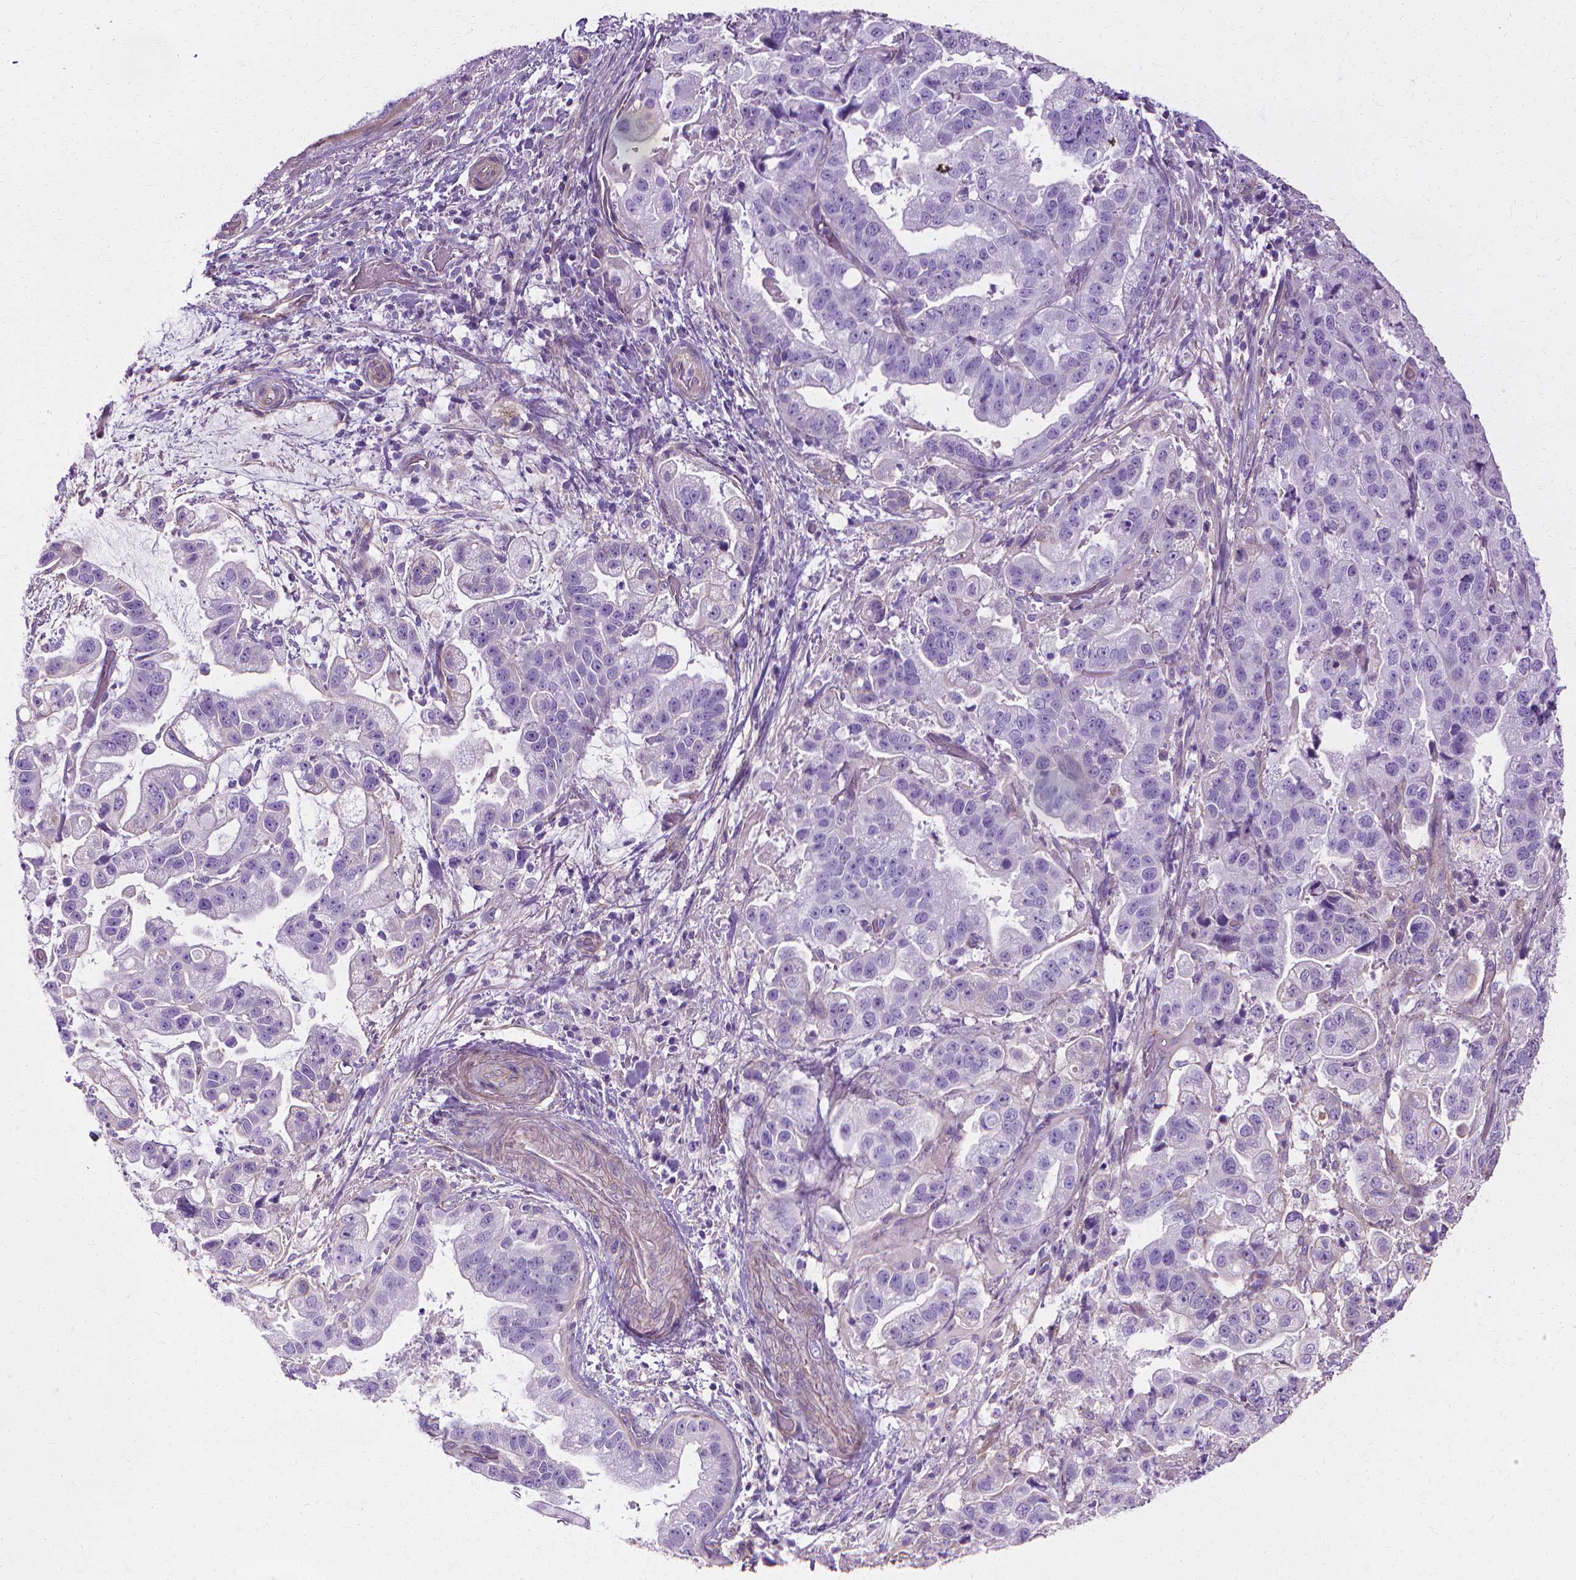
{"staining": {"intensity": "negative", "quantity": "none", "location": "none"}, "tissue": "stomach cancer", "cell_type": "Tumor cells", "image_type": "cancer", "snomed": [{"axis": "morphology", "description": "Adenocarcinoma, NOS"}, {"axis": "topography", "description": "Stomach"}], "caption": "Immunohistochemical staining of stomach cancer displays no significant staining in tumor cells.", "gene": "CFAP157", "patient": {"sex": "male", "age": 59}}